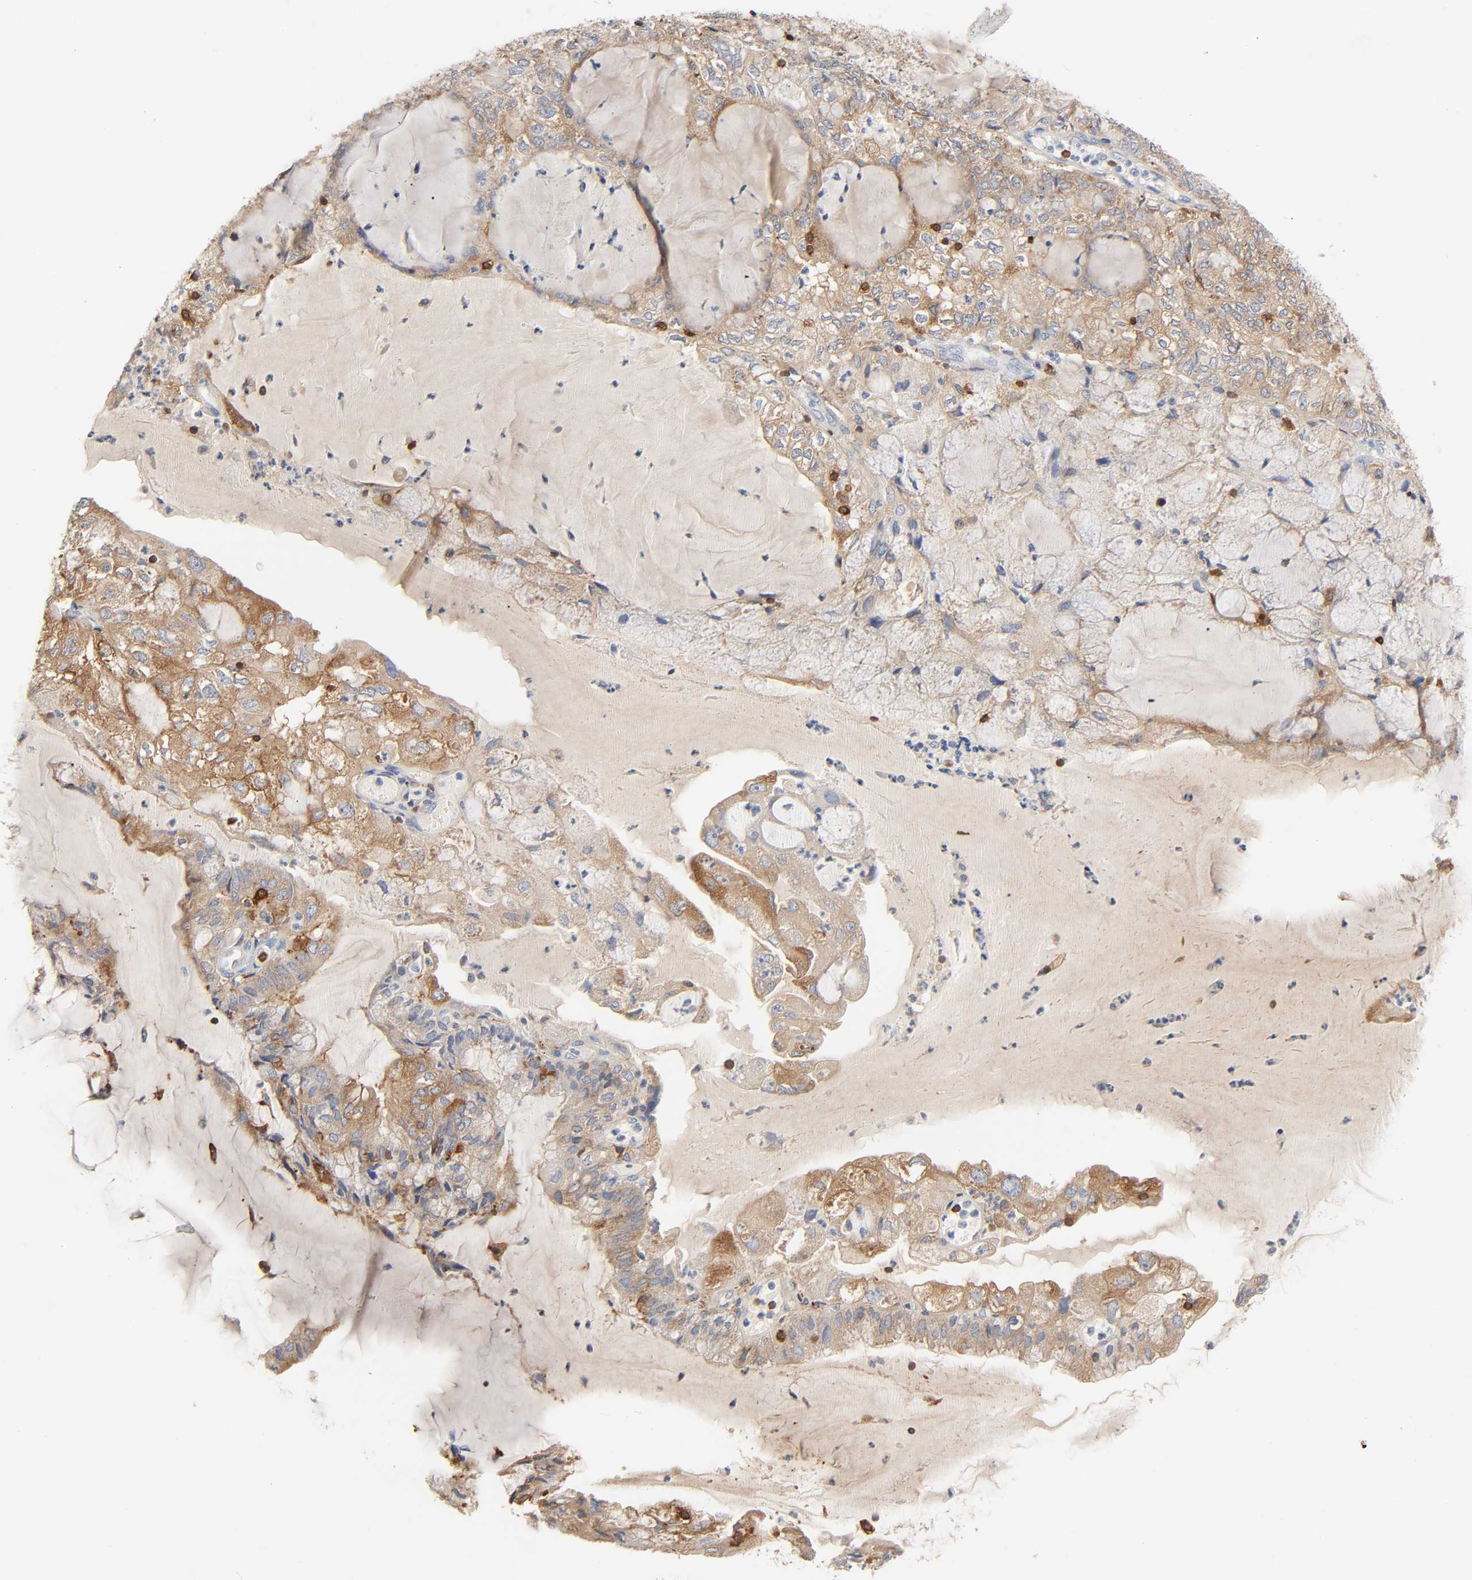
{"staining": {"intensity": "moderate", "quantity": ">75%", "location": "cytoplasmic/membranous"}, "tissue": "endometrial cancer", "cell_type": "Tumor cells", "image_type": "cancer", "snomed": [{"axis": "morphology", "description": "Adenocarcinoma, NOS"}, {"axis": "topography", "description": "Endometrium"}], "caption": "Endometrial cancer (adenocarcinoma) stained with a brown dye reveals moderate cytoplasmic/membranous positive expression in about >75% of tumor cells.", "gene": "BIN1", "patient": {"sex": "female", "age": 81}}